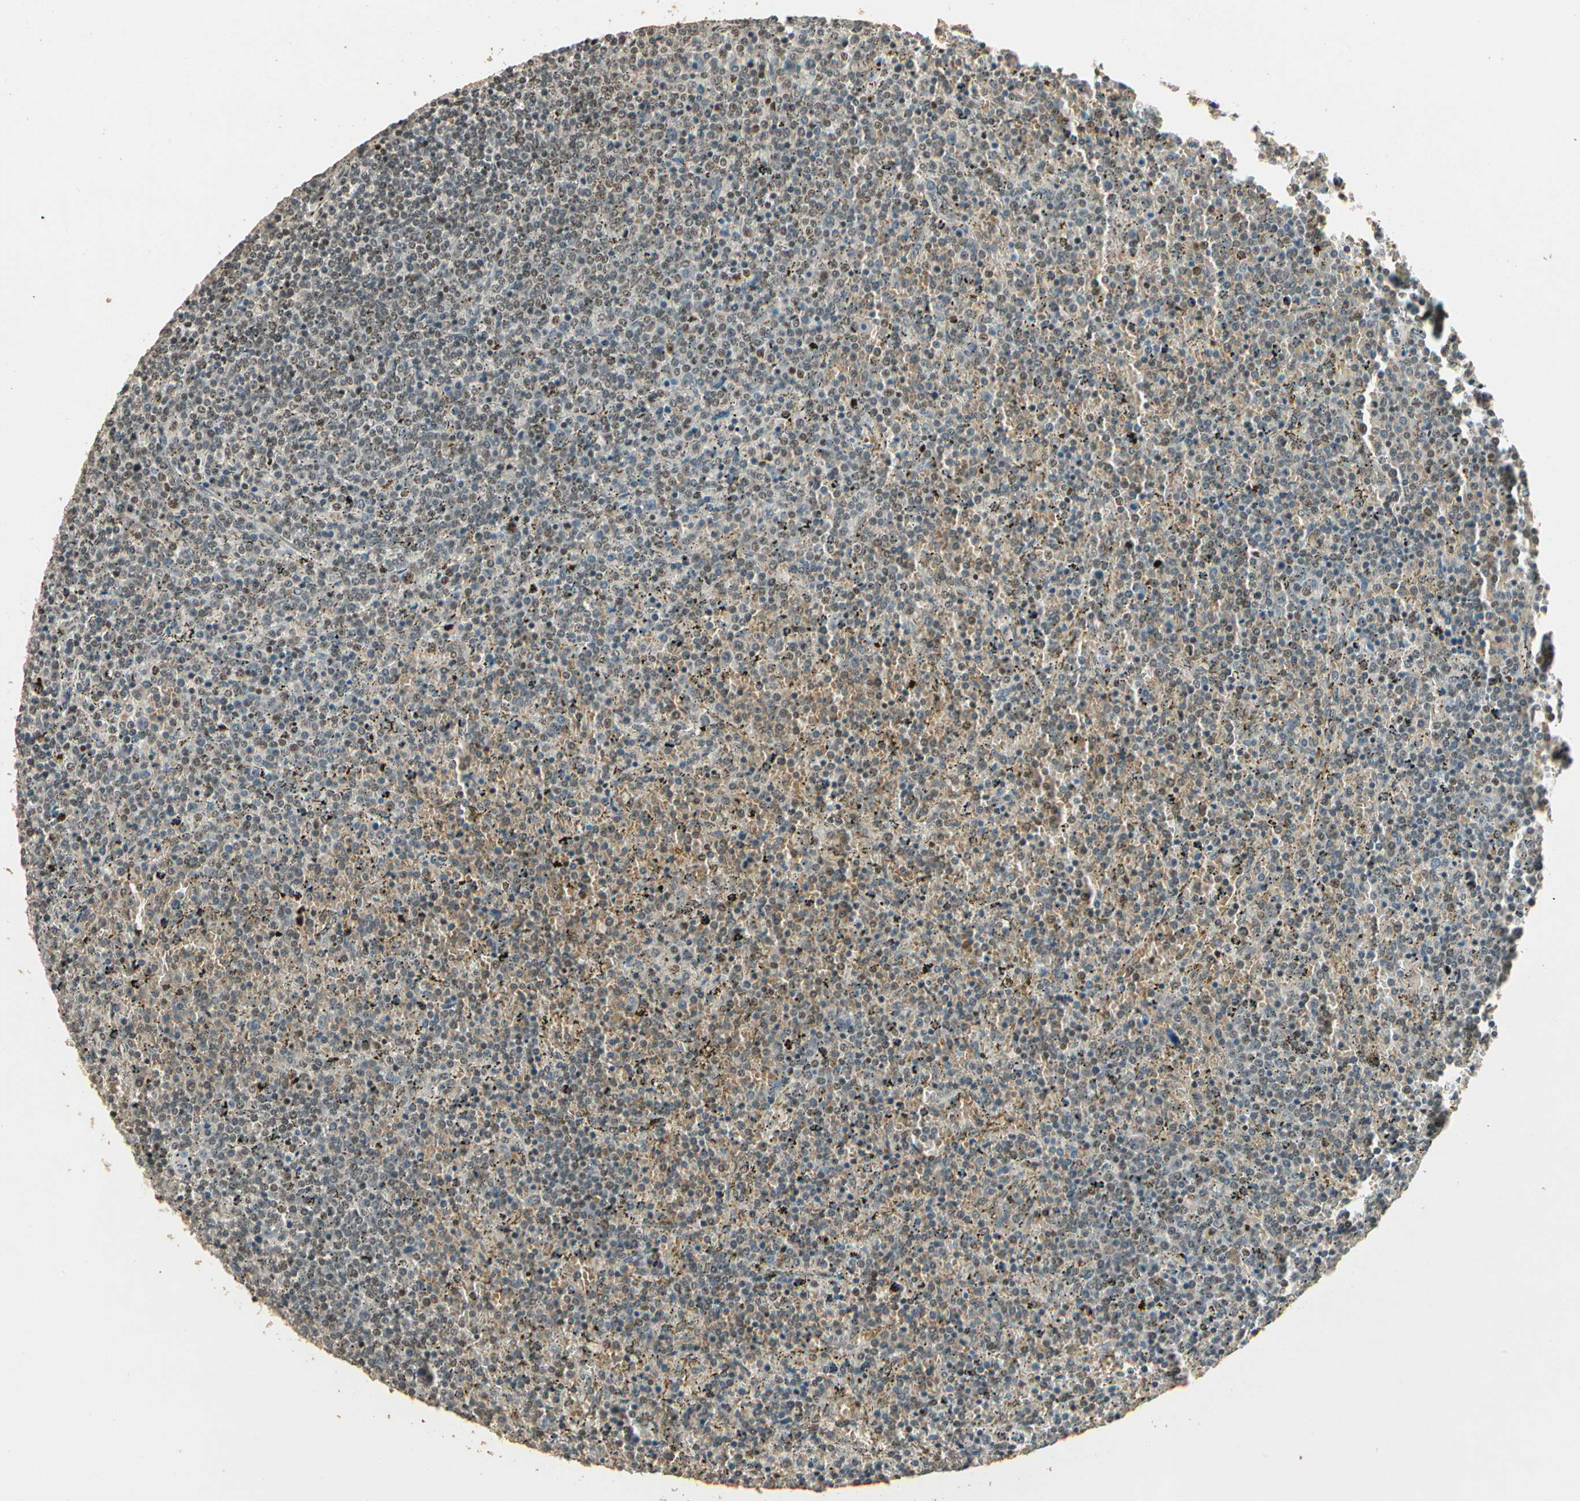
{"staining": {"intensity": "weak", "quantity": "25%-75%", "location": "nuclear"}, "tissue": "lymphoma", "cell_type": "Tumor cells", "image_type": "cancer", "snomed": [{"axis": "morphology", "description": "Malignant lymphoma, non-Hodgkin's type, Low grade"}, {"axis": "topography", "description": "Spleen"}], "caption": "Human lymphoma stained with a protein marker shows weak staining in tumor cells.", "gene": "RBM25", "patient": {"sex": "female", "age": 77}}